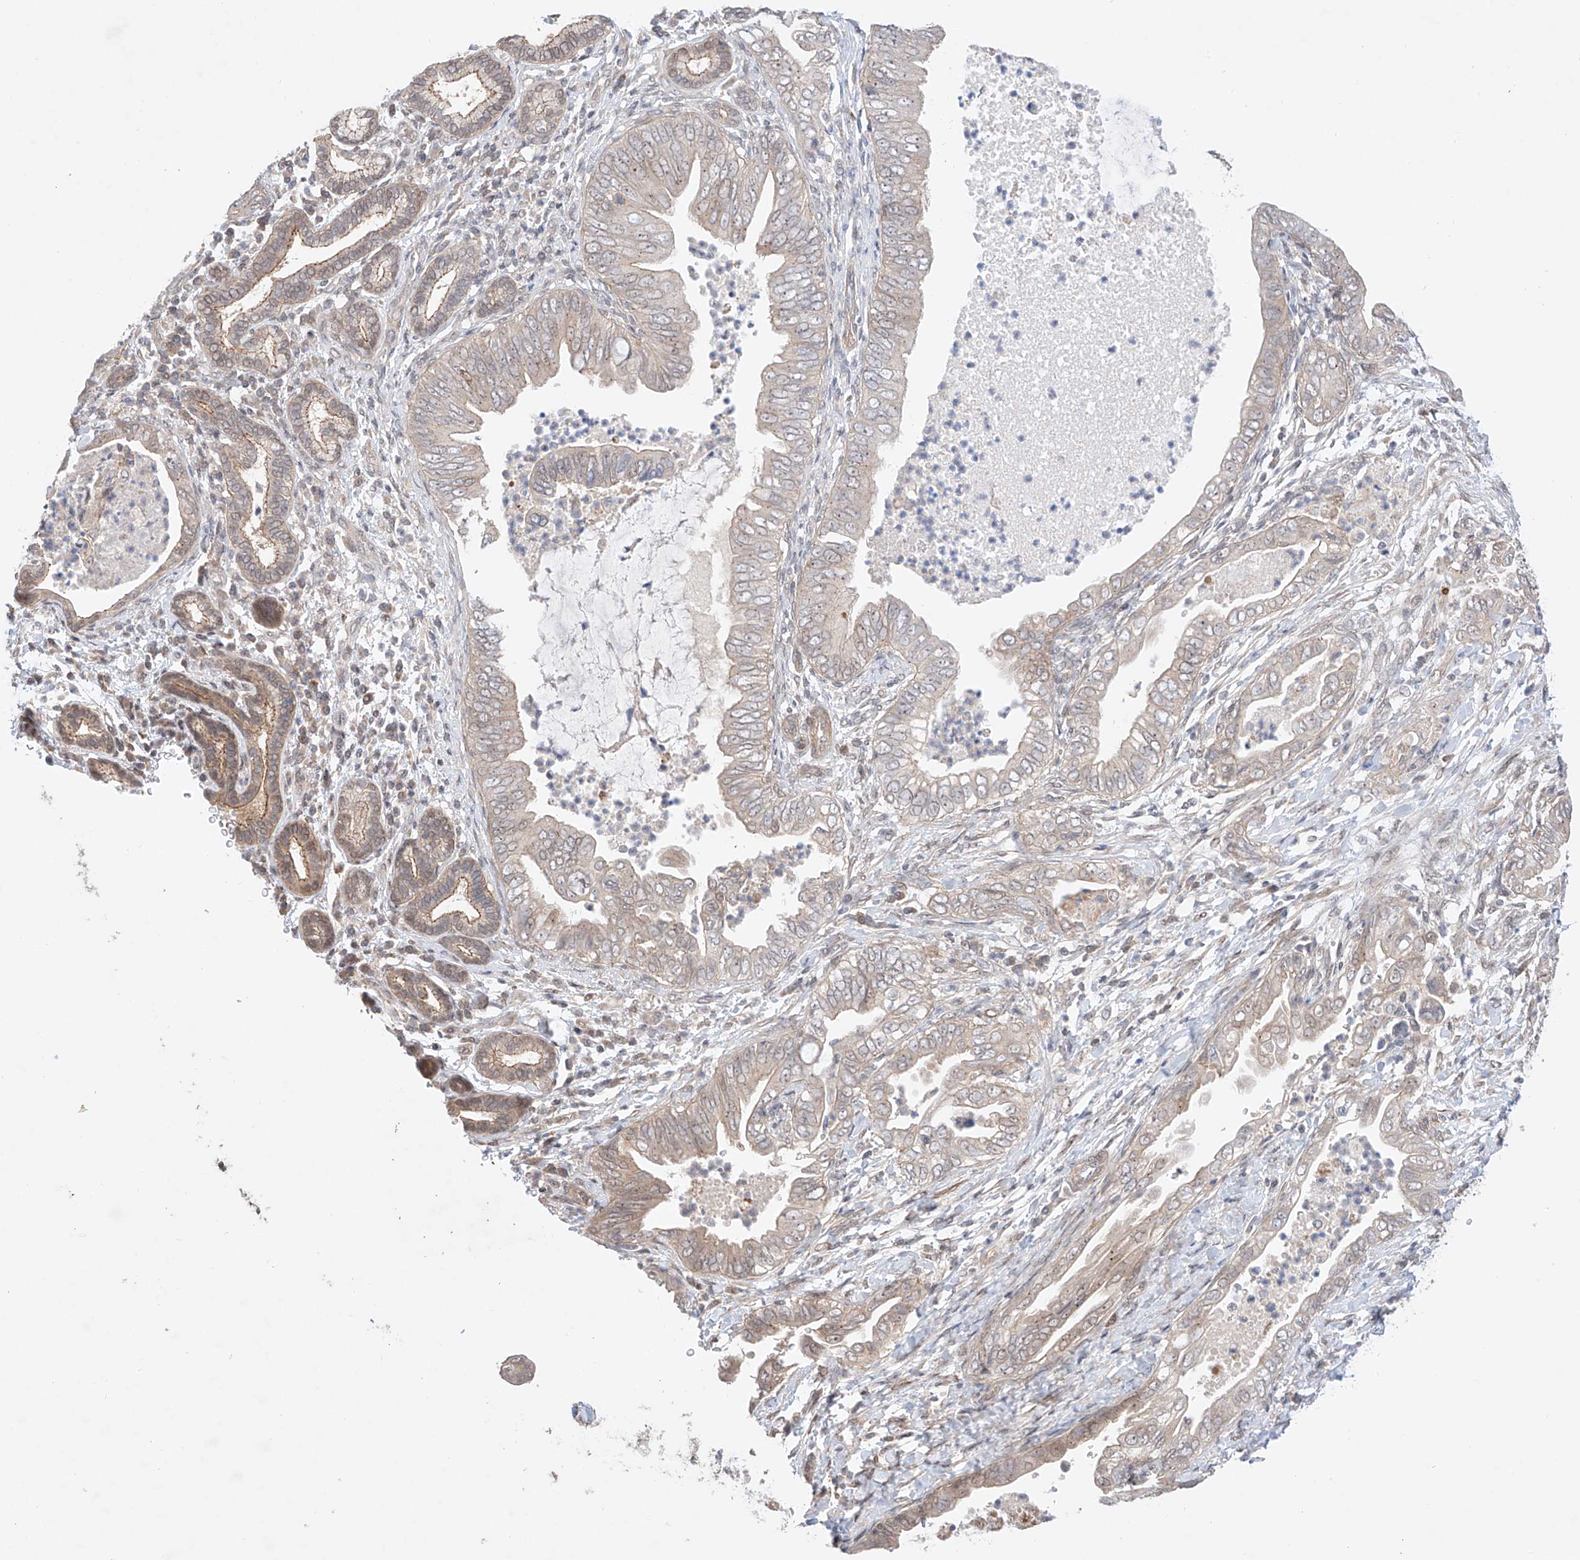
{"staining": {"intensity": "weak", "quantity": "<25%", "location": "cytoplasmic/membranous"}, "tissue": "pancreatic cancer", "cell_type": "Tumor cells", "image_type": "cancer", "snomed": [{"axis": "morphology", "description": "Adenocarcinoma, NOS"}, {"axis": "topography", "description": "Pancreas"}], "caption": "Pancreatic cancer (adenocarcinoma) stained for a protein using immunohistochemistry exhibits no positivity tumor cells.", "gene": "TSR2", "patient": {"sex": "male", "age": 75}}